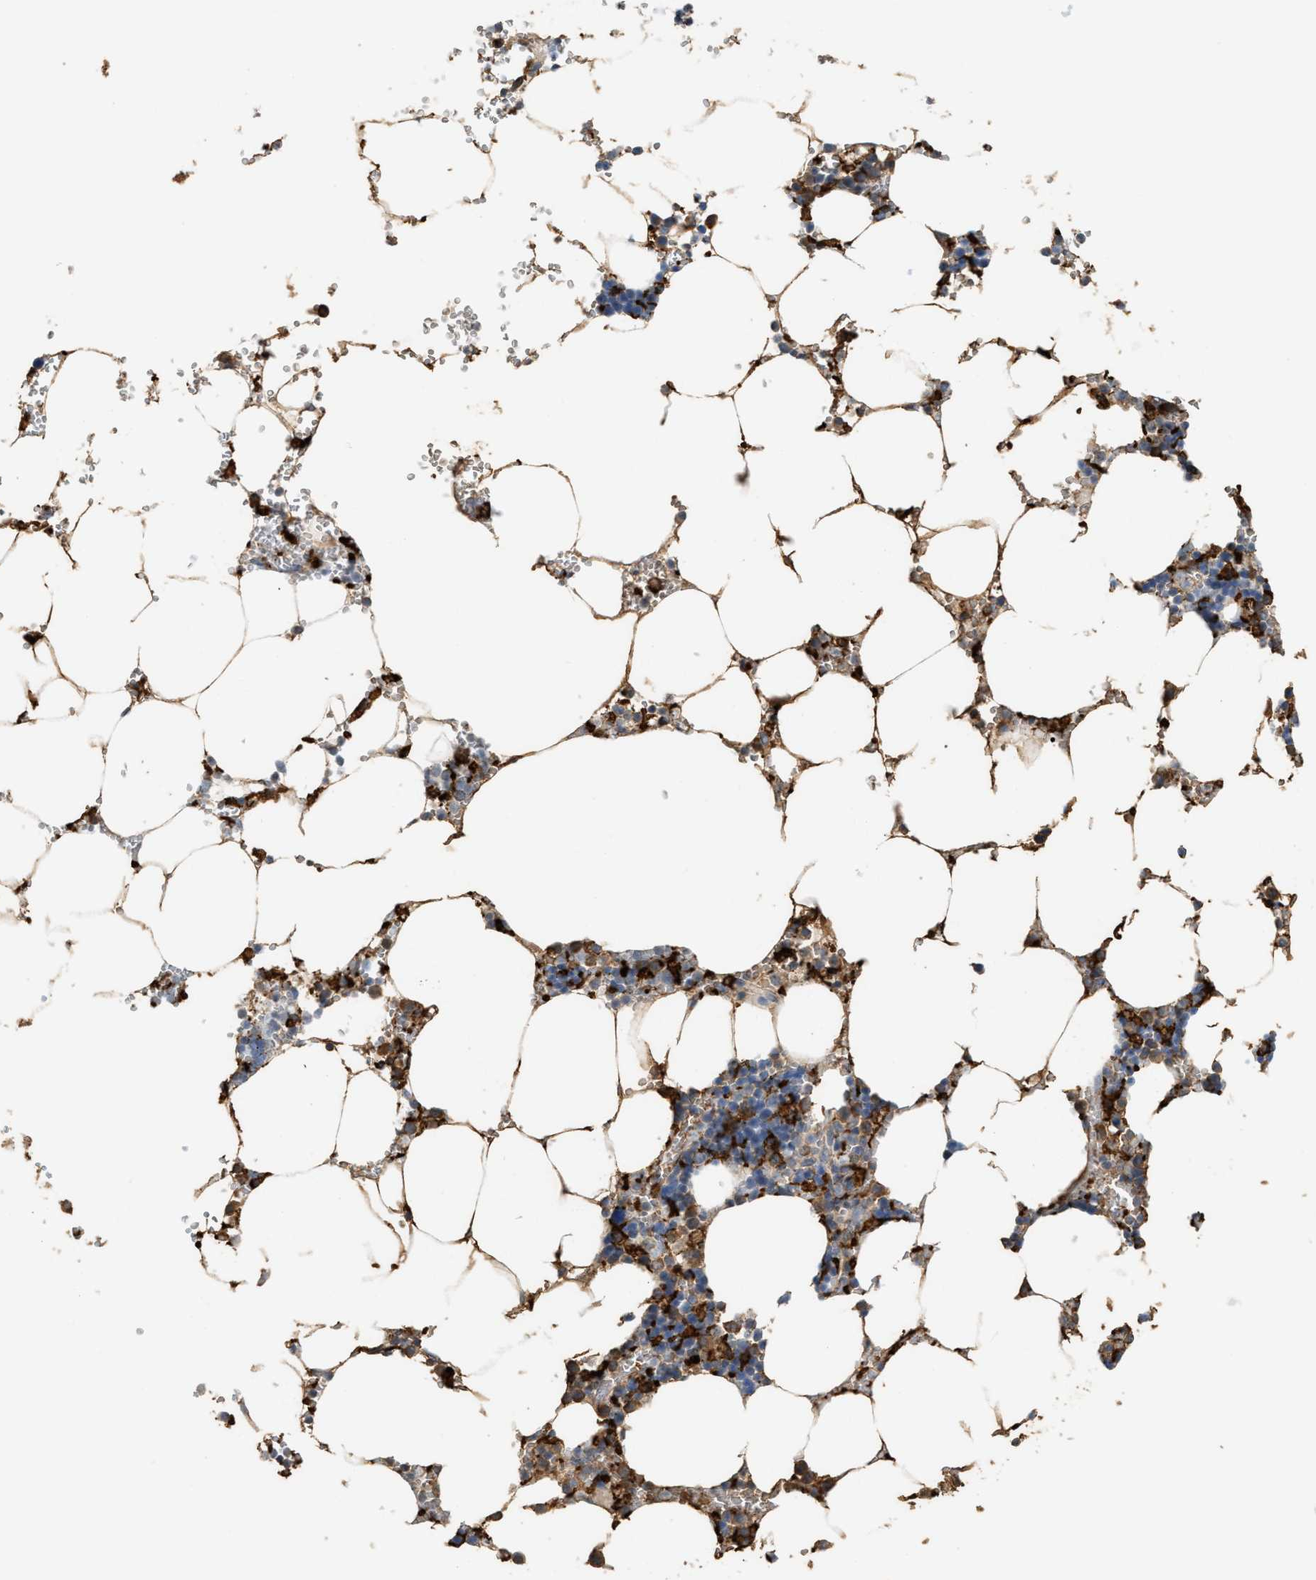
{"staining": {"intensity": "moderate", "quantity": "<25%", "location": "cytoplasmic/membranous"}, "tissue": "bone marrow", "cell_type": "Hematopoietic cells", "image_type": "normal", "snomed": [{"axis": "morphology", "description": "Normal tissue, NOS"}, {"axis": "topography", "description": "Bone marrow"}], "caption": "The image reveals immunohistochemical staining of benign bone marrow. There is moderate cytoplasmic/membranous staining is seen in approximately <25% of hematopoietic cells.", "gene": "GCN1", "patient": {"sex": "male", "age": 70}}